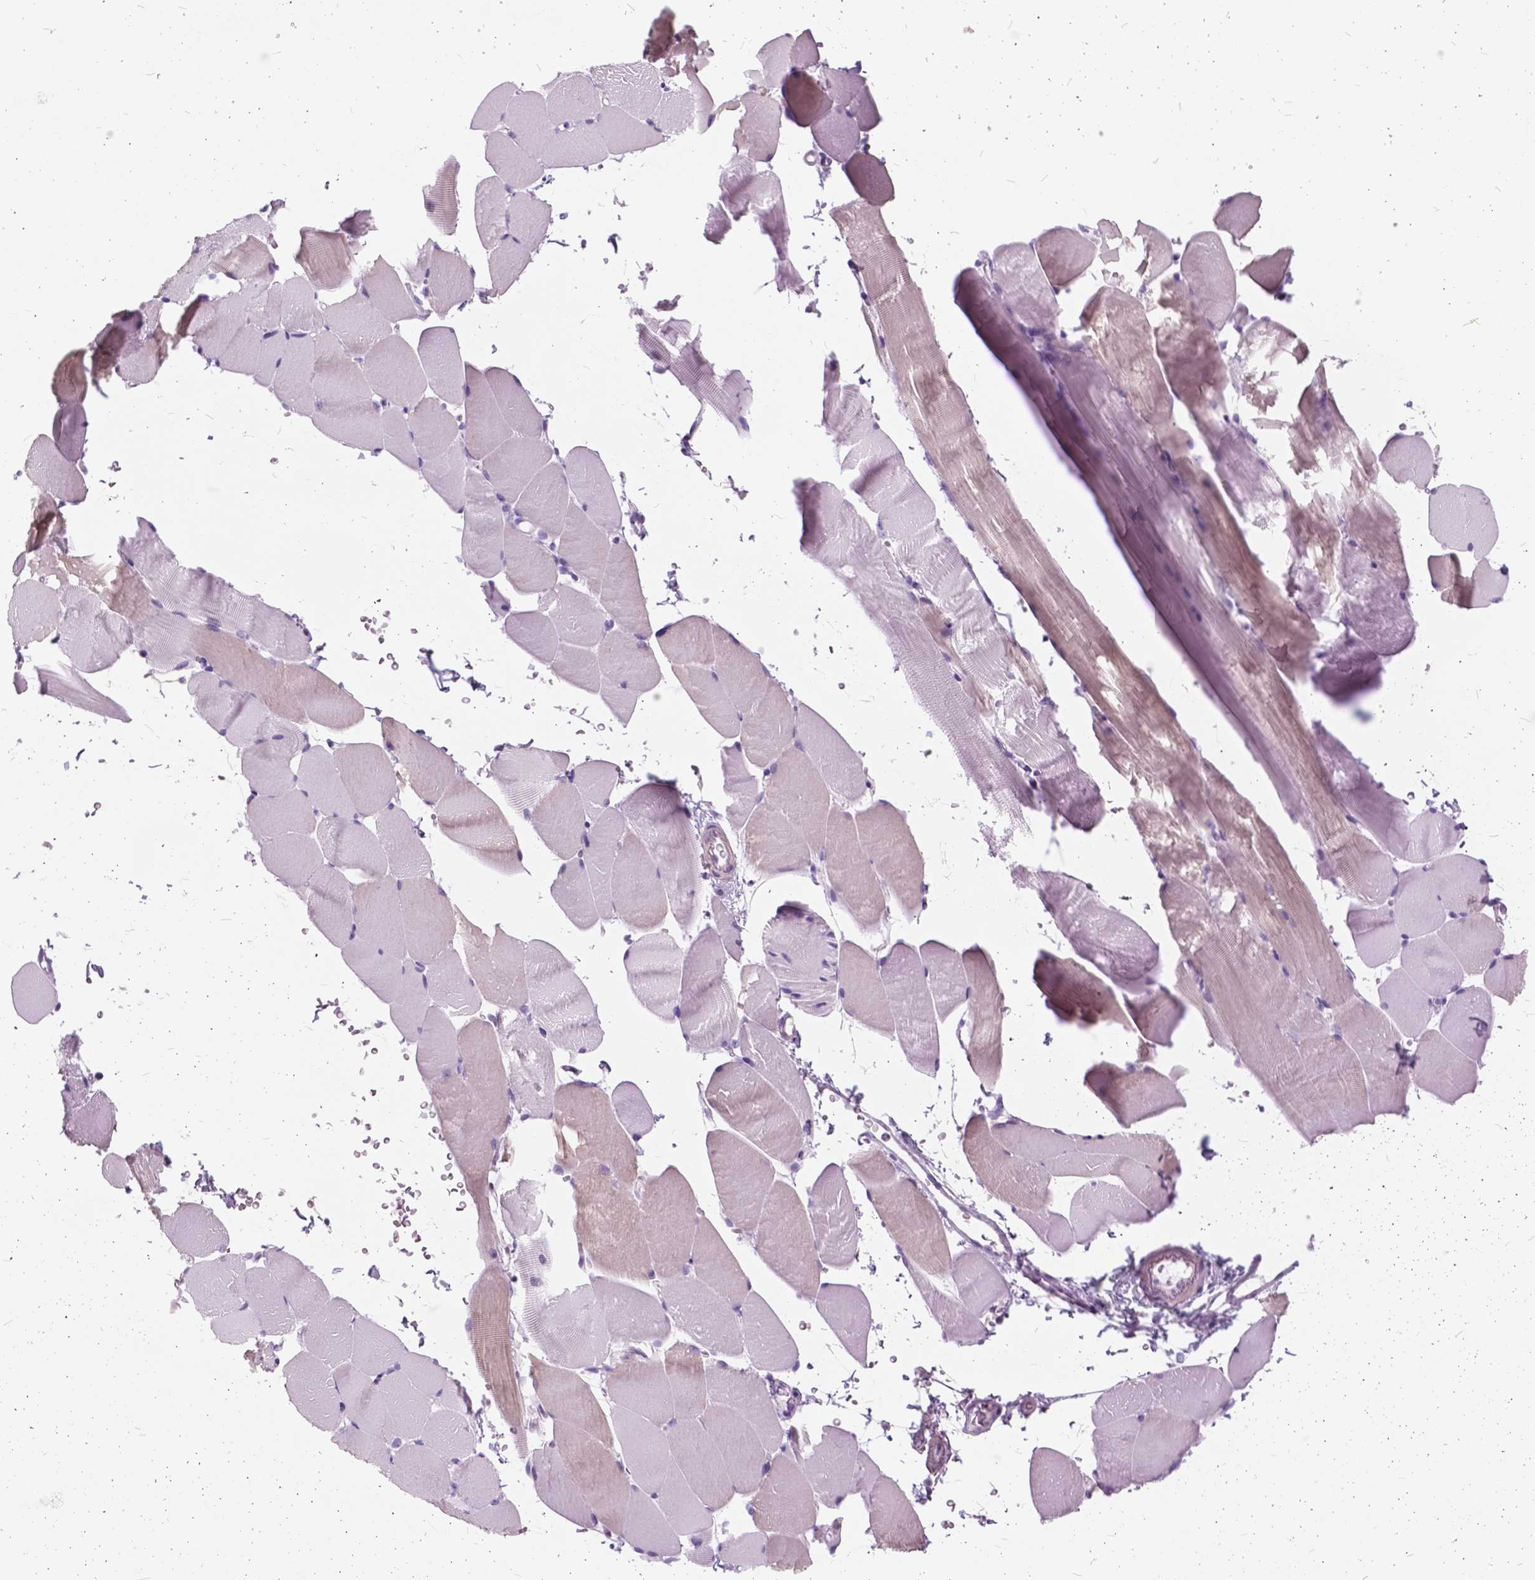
{"staining": {"intensity": "negative", "quantity": "none", "location": "none"}, "tissue": "skeletal muscle", "cell_type": "Myocytes", "image_type": "normal", "snomed": [{"axis": "morphology", "description": "Normal tissue, NOS"}, {"axis": "topography", "description": "Skeletal muscle"}], "caption": "This is an immunohistochemistry (IHC) micrograph of normal skeletal muscle. There is no expression in myocytes.", "gene": "SP140", "patient": {"sex": "female", "age": 37}}